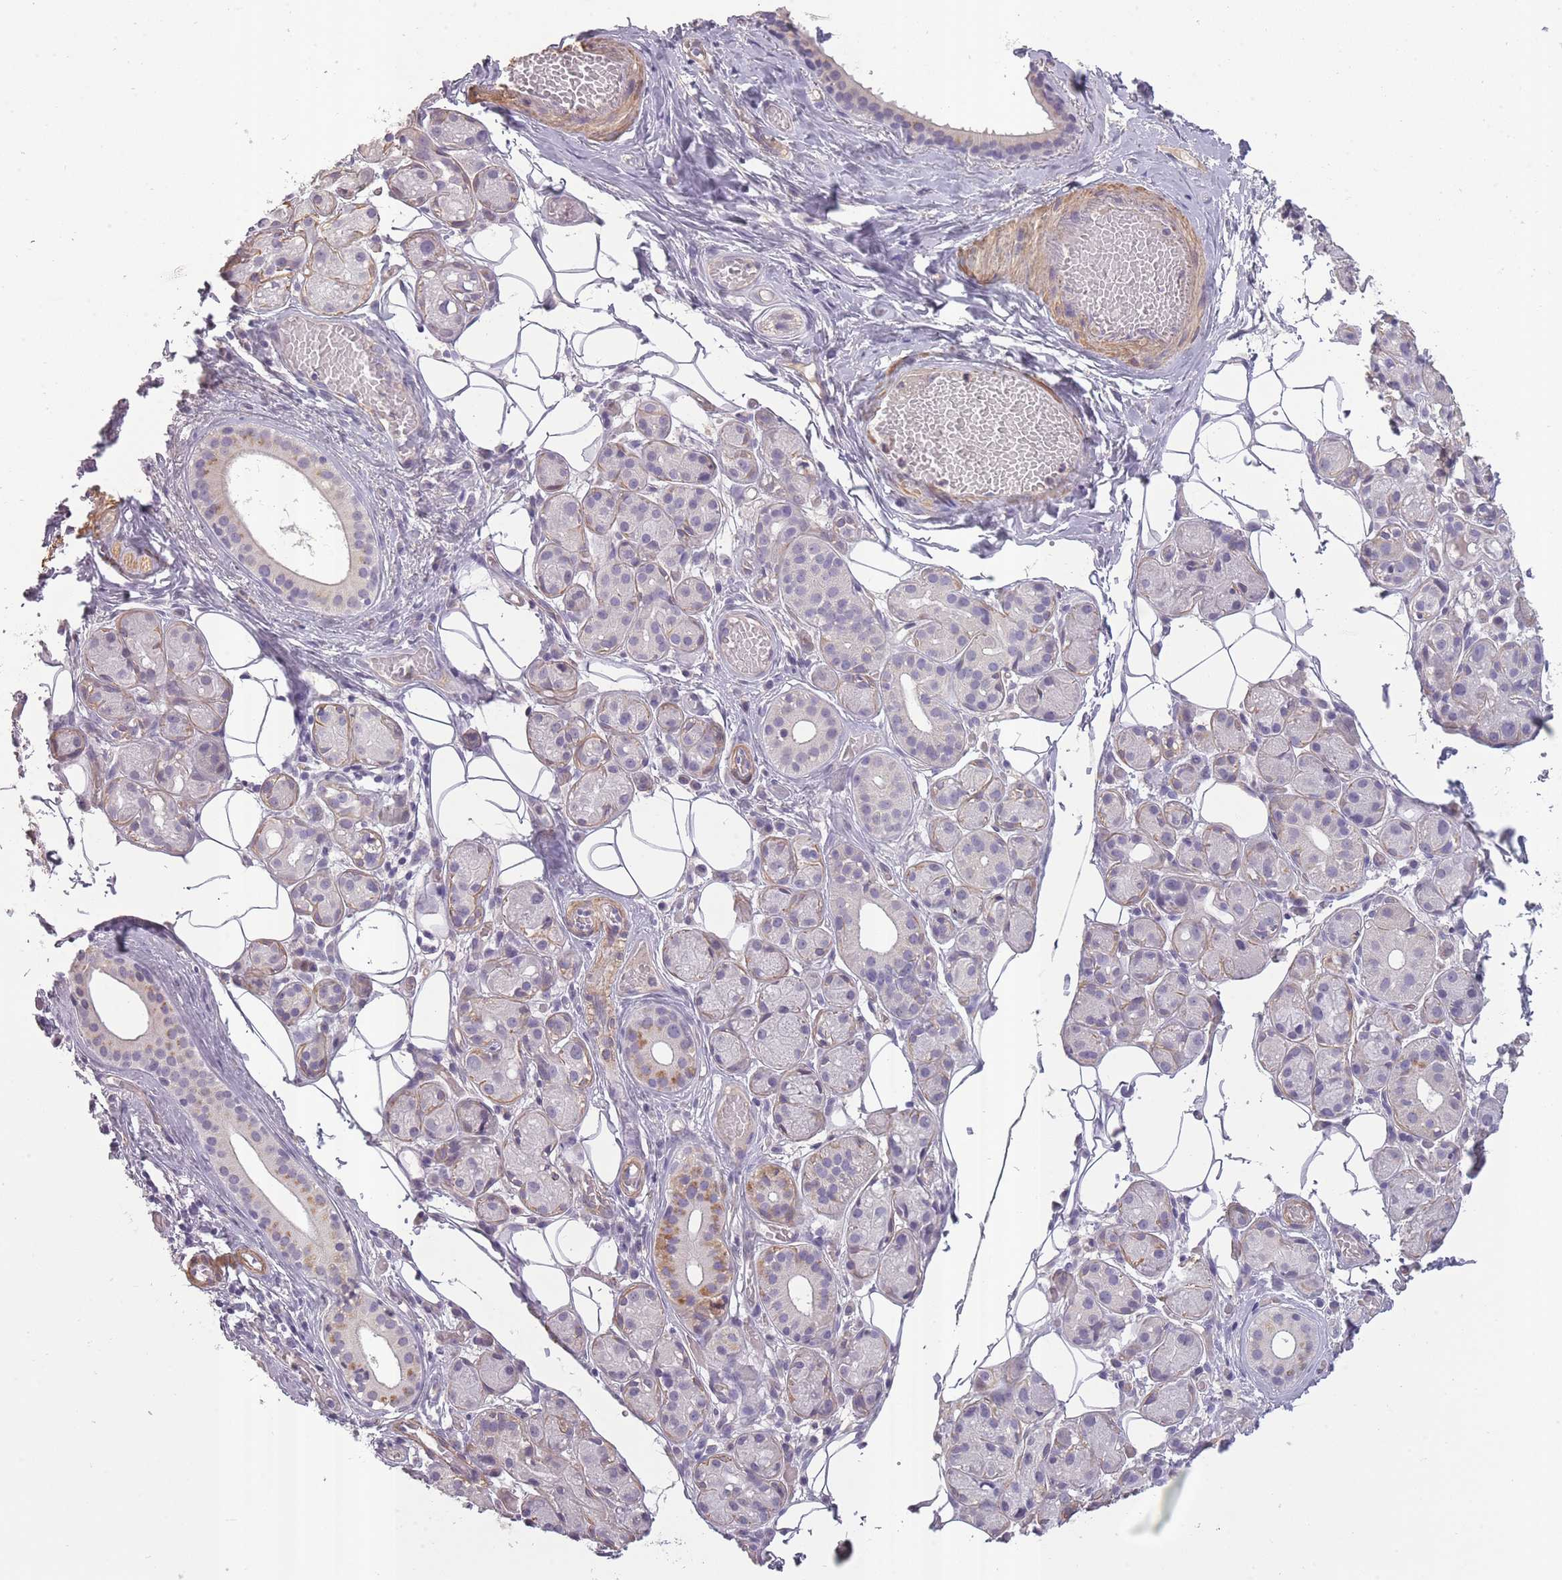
{"staining": {"intensity": "moderate", "quantity": "<25%", "location": "cytoplasmic/membranous"}, "tissue": "salivary gland", "cell_type": "Glandular cells", "image_type": "normal", "snomed": [{"axis": "morphology", "description": "Normal tissue, NOS"}, {"axis": "topography", "description": "Salivary gland"}], "caption": "Approximately <25% of glandular cells in benign salivary gland demonstrate moderate cytoplasmic/membranous protein expression as visualized by brown immunohistochemical staining.", "gene": "SLC8A2", "patient": {"sex": "male", "age": 82}}